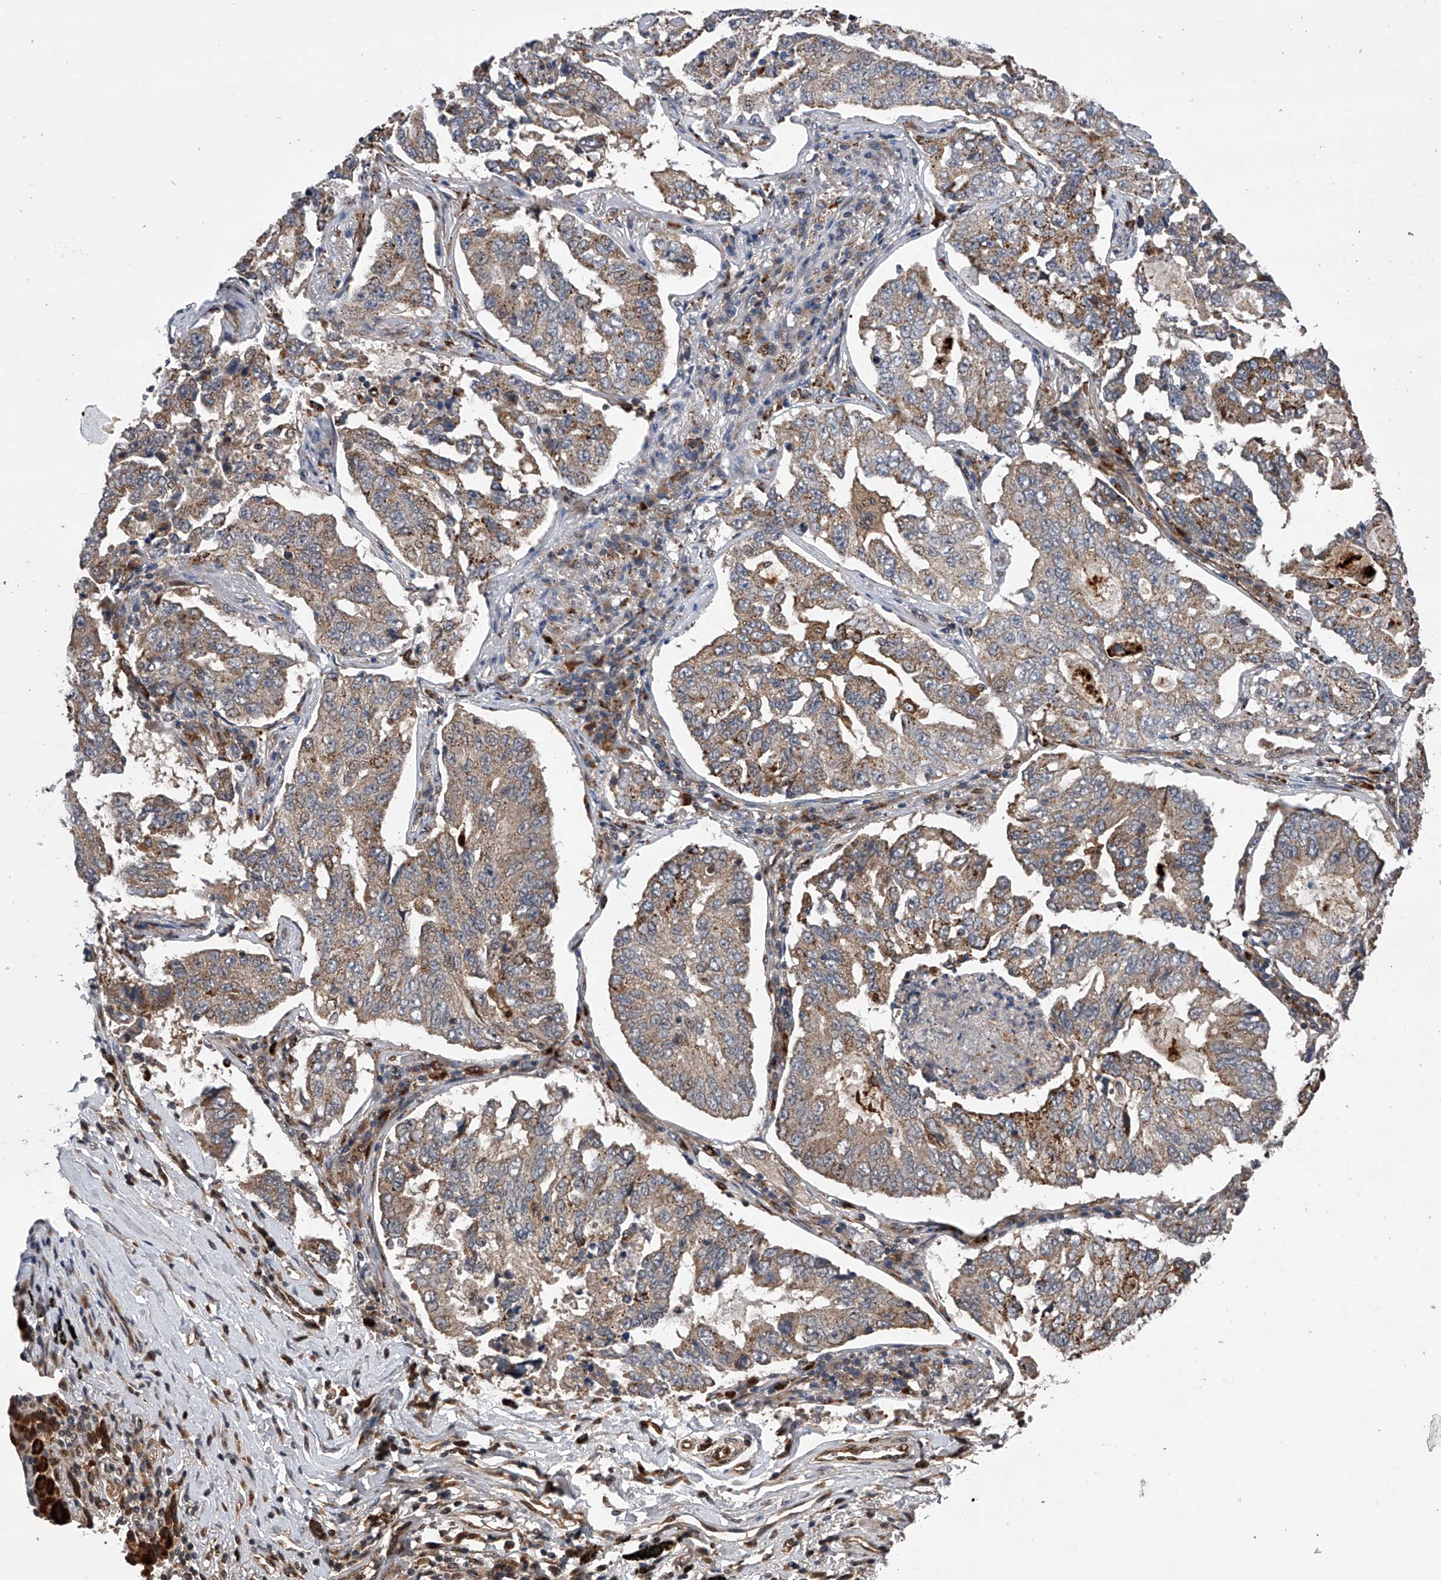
{"staining": {"intensity": "moderate", "quantity": "25%-75%", "location": "cytoplasmic/membranous"}, "tissue": "lung cancer", "cell_type": "Tumor cells", "image_type": "cancer", "snomed": [{"axis": "morphology", "description": "Adenocarcinoma, NOS"}, {"axis": "topography", "description": "Lung"}], "caption": "High-magnification brightfield microscopy of lung adenocarcinoma stained with DAB (3,3'-diaminobenzidine) (brown) and counterstained with hematoxylin (blue). tumor cells exhibit moderate cytoplasmic/membranous staining is seen in approximately25%-75% of cells. Immunohistochemistry stains the protein of interest in brown and the nuclei are stained blue.", "gene": "MAP3K11", "patient": {"sex": "female", "age": 51}}